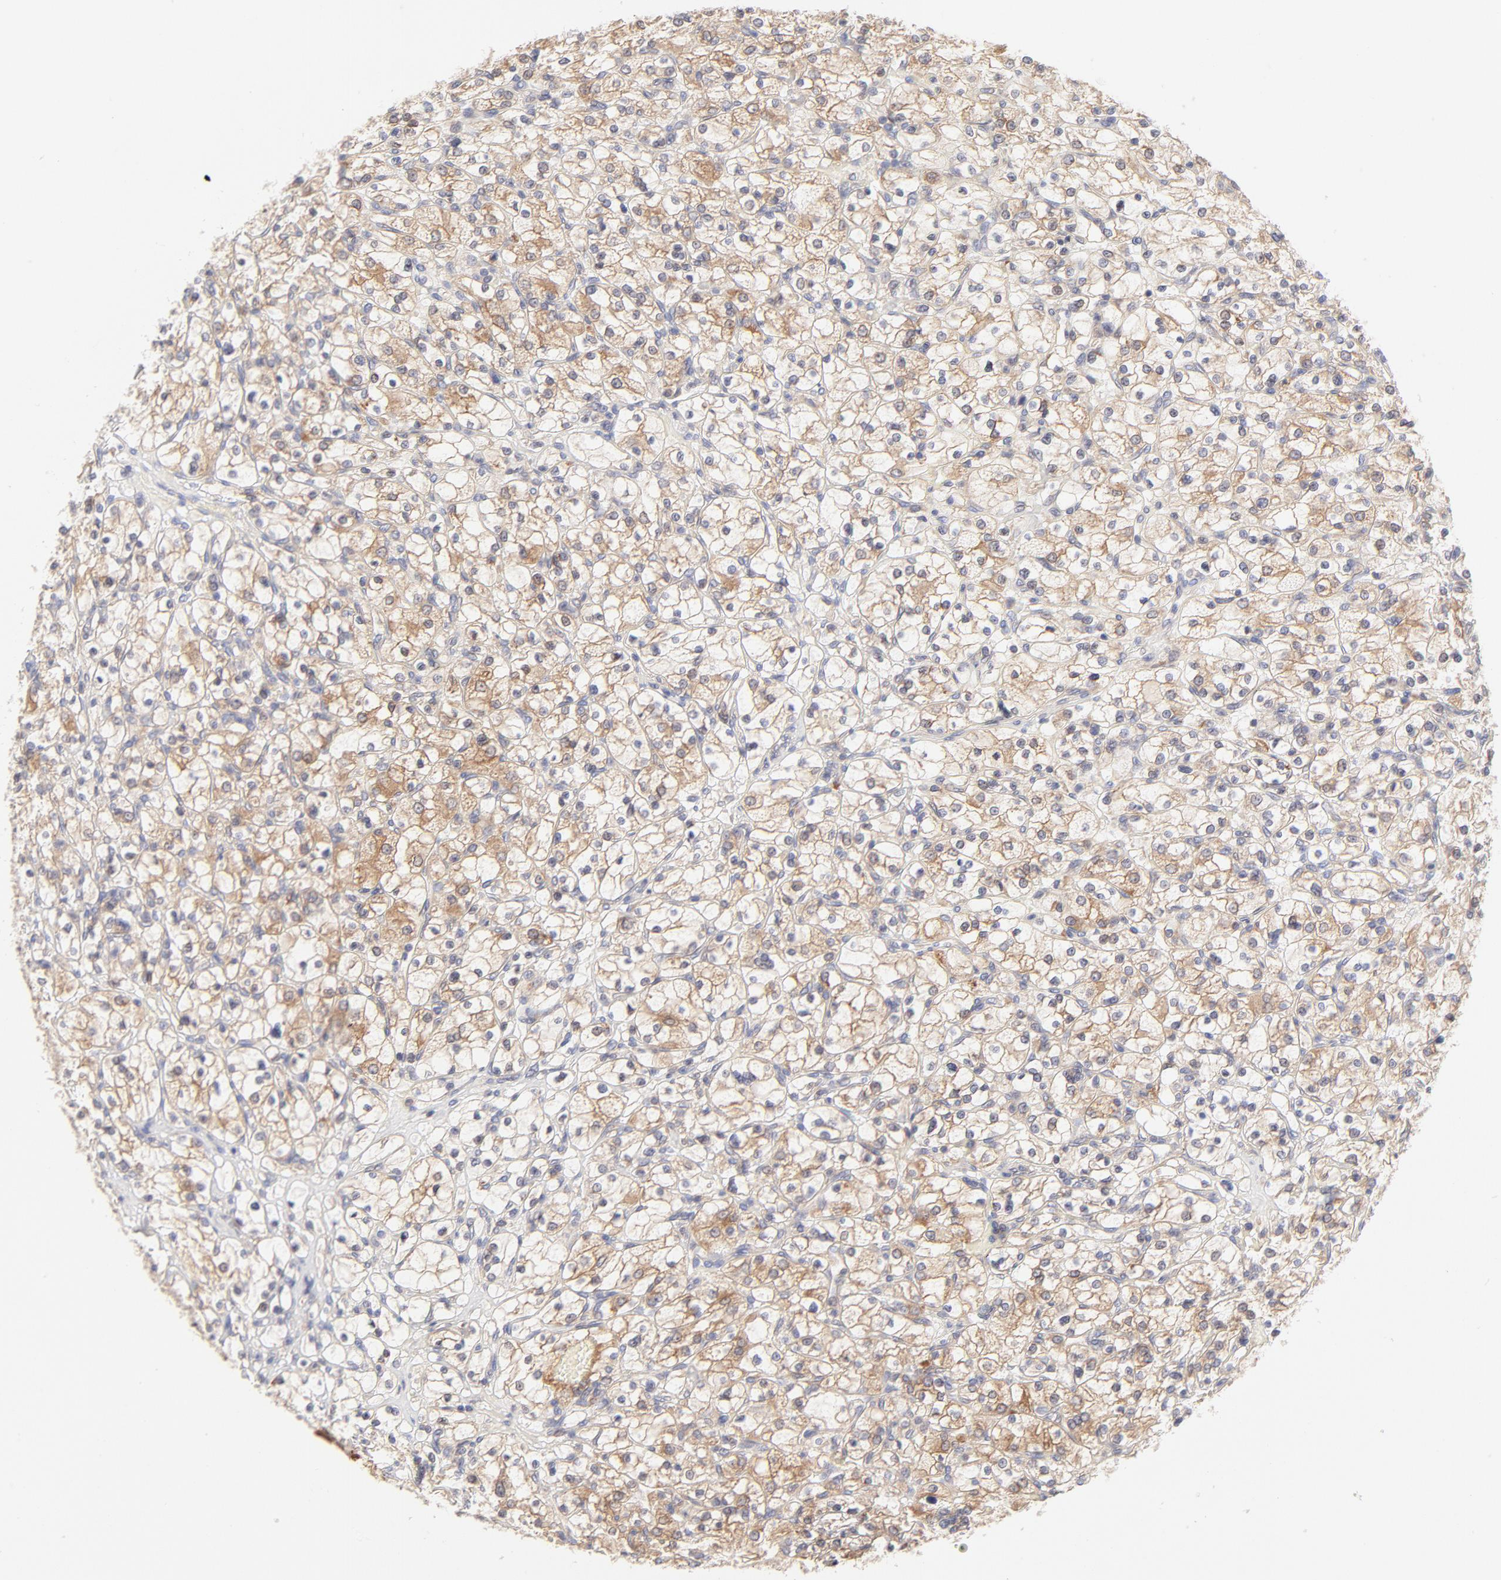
{"staining": {"intensity": "strong", "quantity": ">75%", "location": "cytoplasmic/membranous"}, "tissue": "renal cancer", "cell_type": "Tumor cells", "image_type": "cancer", "snomed": [{"axis": "morphology", "description": "Adenocarcinoma, NOS"}, {"axis": "topography", "description": "Kidney"}], "caption": "There is high levels of strong cytoplasmic/membranous positivity in tumor cells of adenocarcinoma (renal), as demonstrated by immunohistochemical staining (brown color).", "gene": "RPS6KA1", "patient": {"sex": "female", "age": 83}}